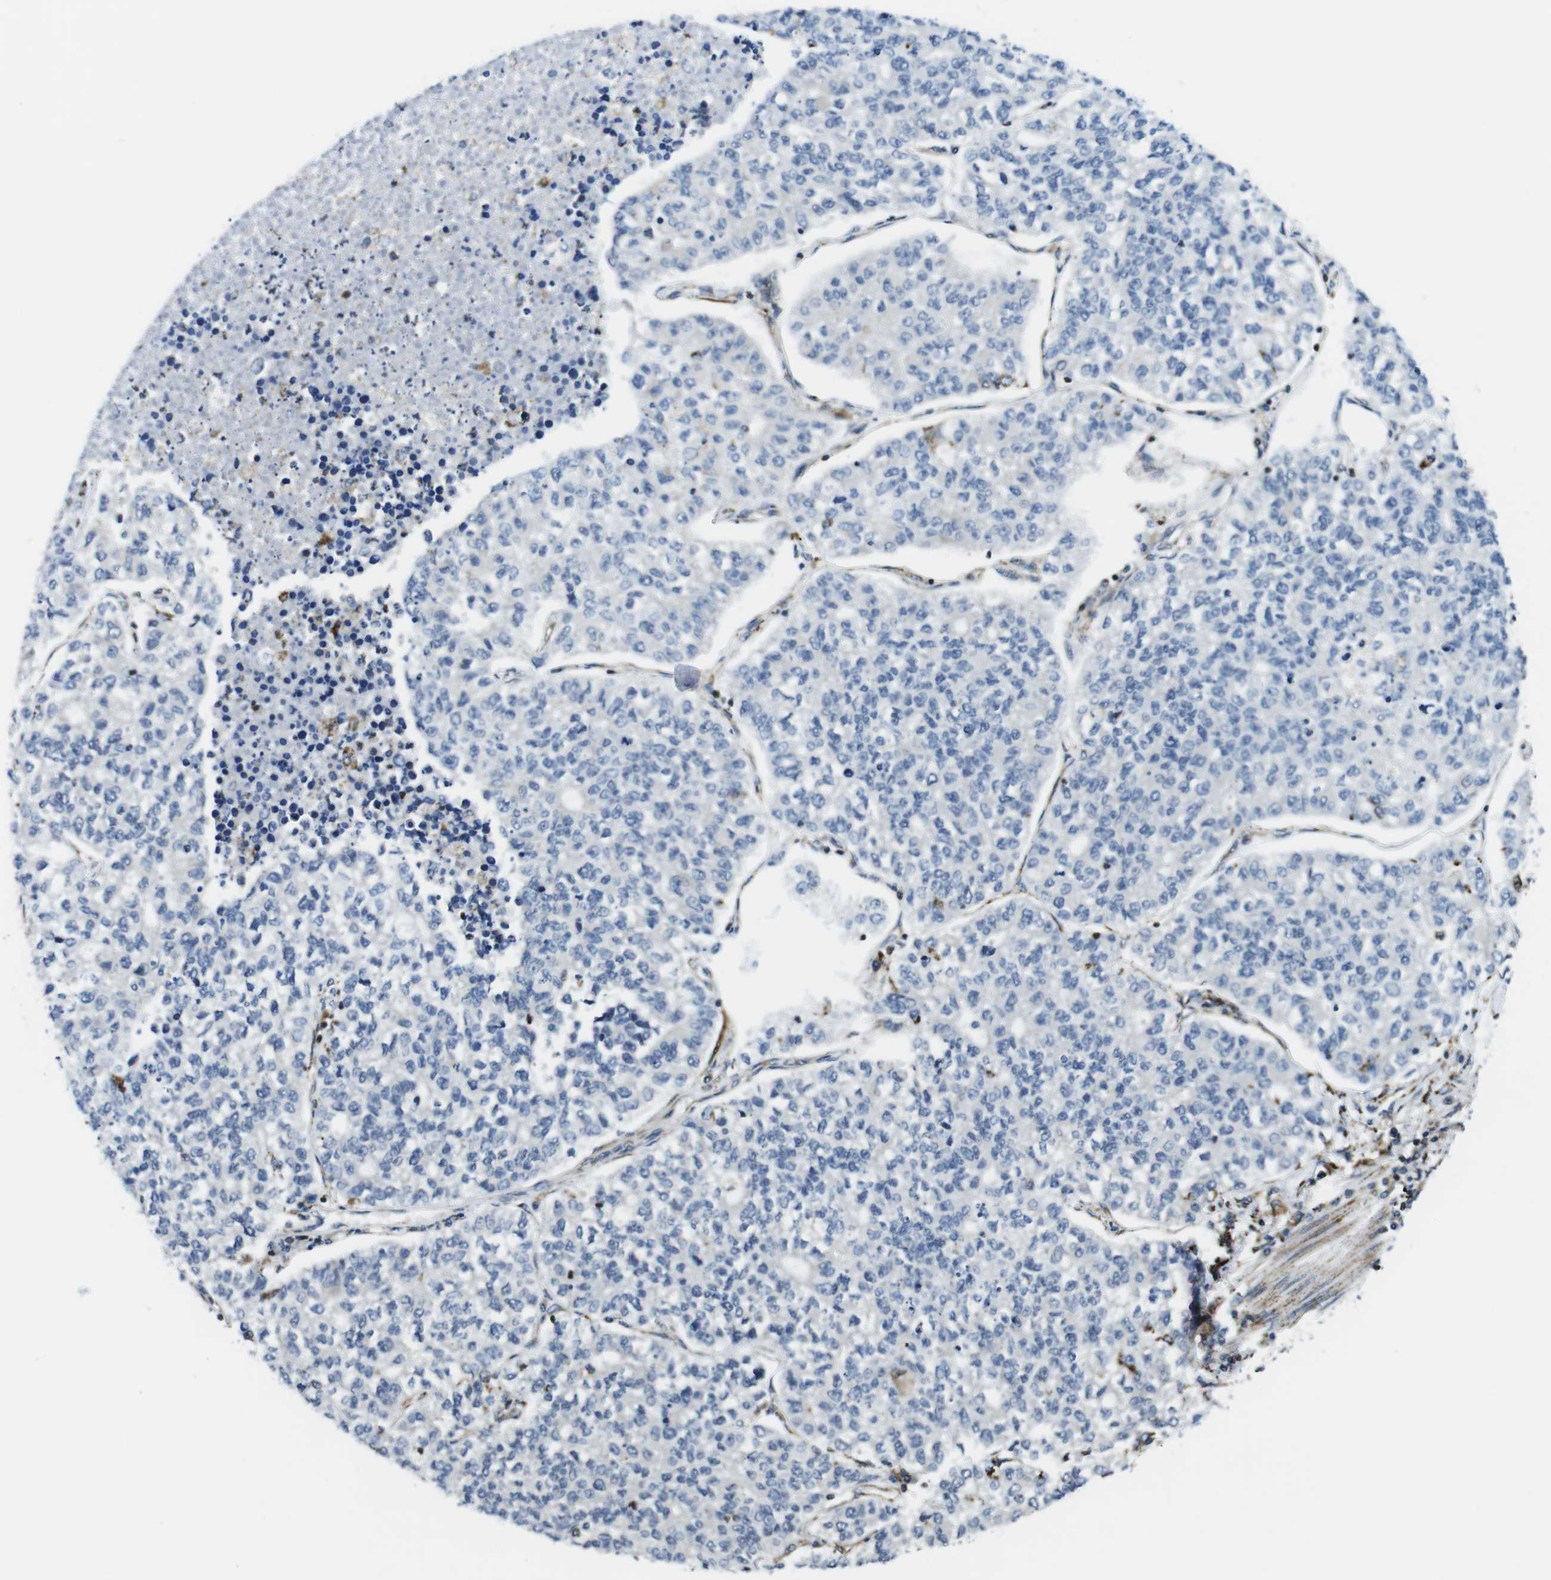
{"staining": {"intensity": "negative", "quantity": "none", "location": "none"}, "tissue": "lung cancer", "cell_type": "Tumor cells", "image_type": "cancer", "snomed": [{"axis": "morphology", "description": "Adenocarcinoma, NOS"}, {"axis": "topography", "description": "Lung"}], "caption": "Tumor cells are negative for protein expression in human lung cancer (adenocarcinoma).", "gene": "KCNE3", "patient": {"sex": "male", "age": 49}}